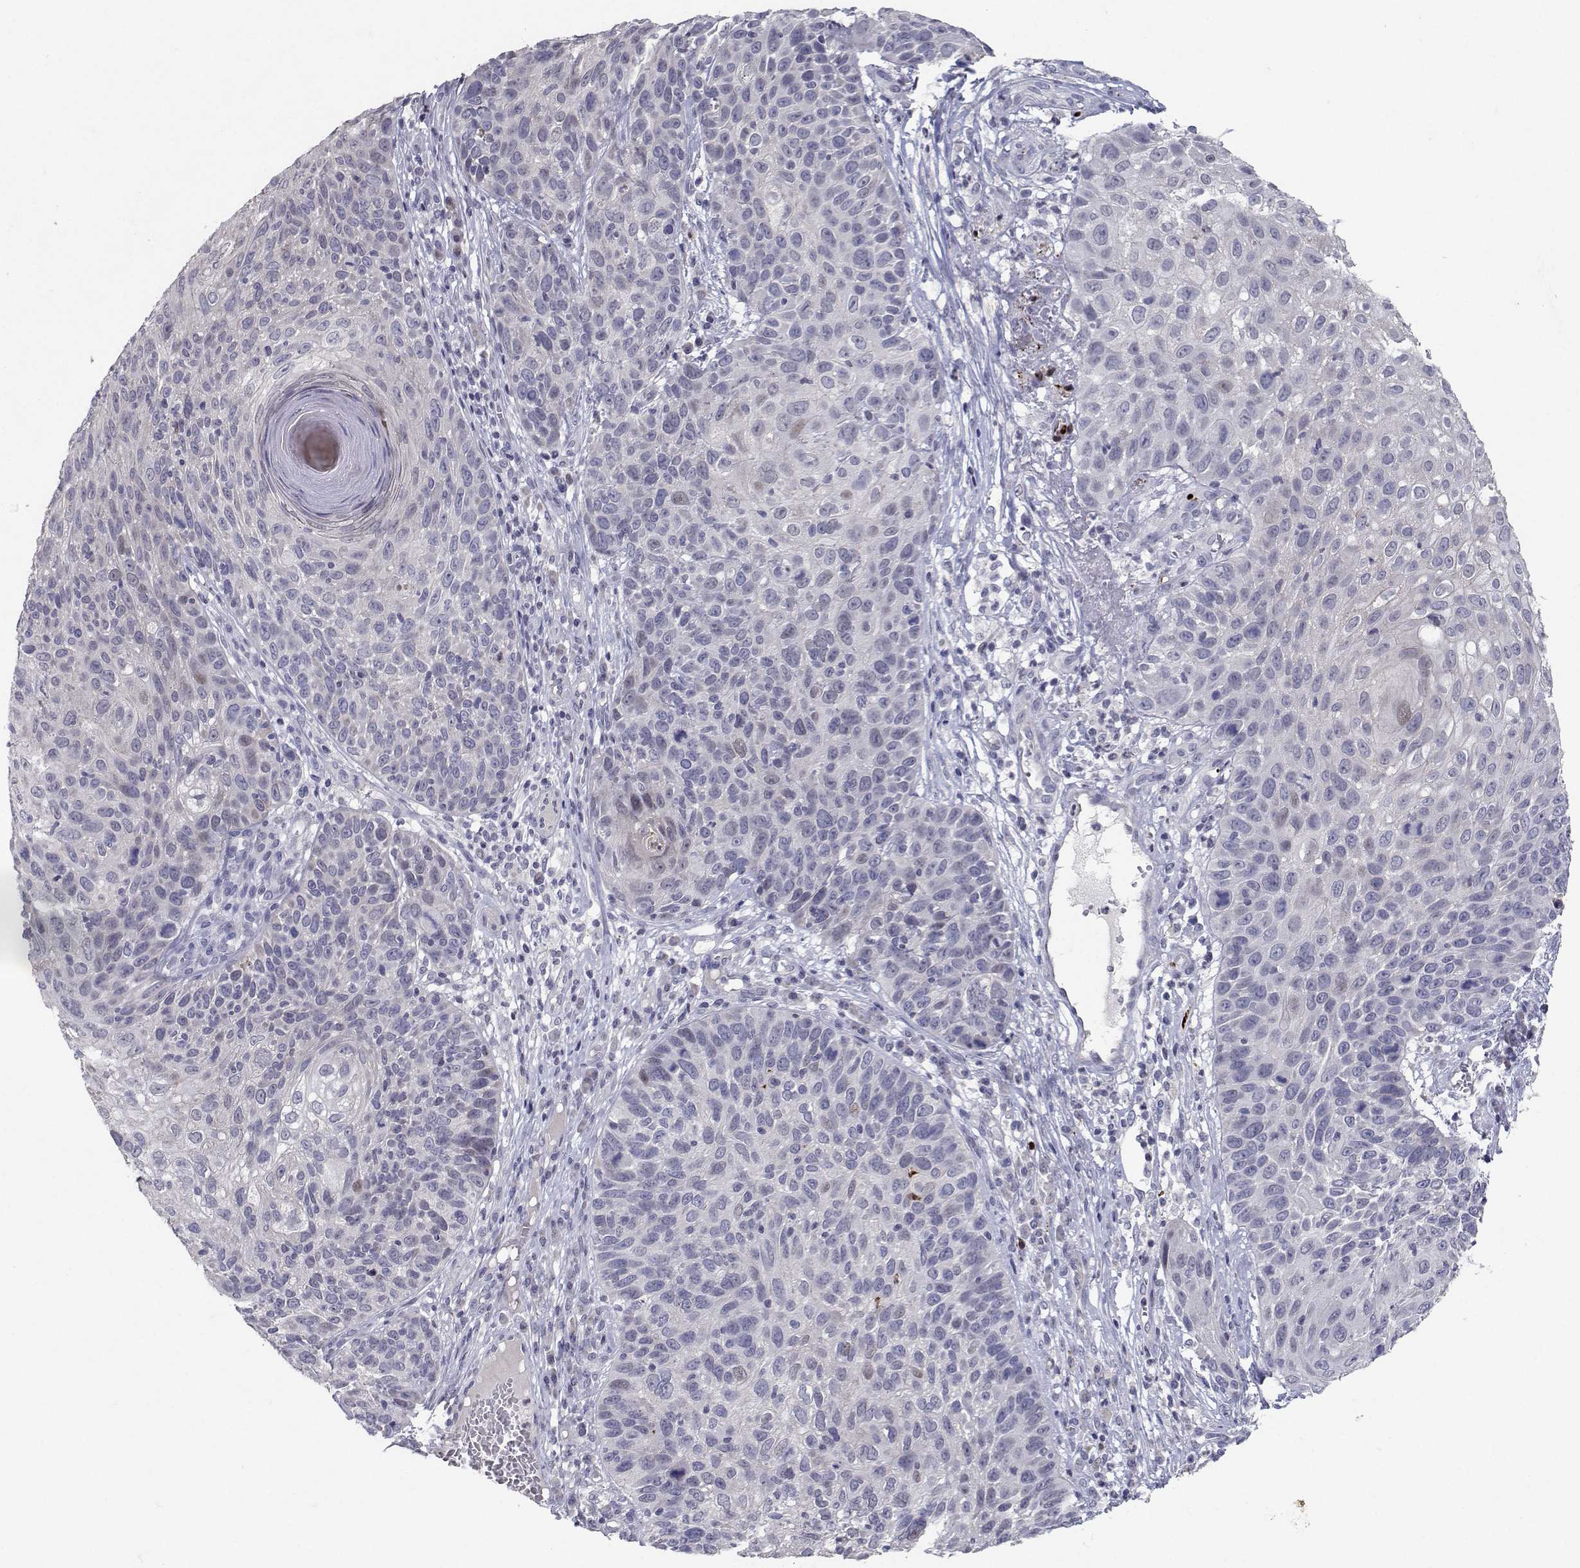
{"staining": {"intensity": "negative", "quantity": "none", "location": "none"}, "tissue": "skin cancer", "cell_type": "Tumor cells", "image_type": "cancer", "snomed": [{"axis": "morphology", "description": "Squamous cell carcinoma, NOS"}, {"axis": "topography", "description": "Skin"}], "caption": "Immunohistochemistry (IHC) micrograph of skin cancer (squamous cell carcinoma) stained for a protein (brown), which demonstrates no expression in tumor cells.", "gene": "RBPJL", "patient": {"sex": "male", "age": 92}}